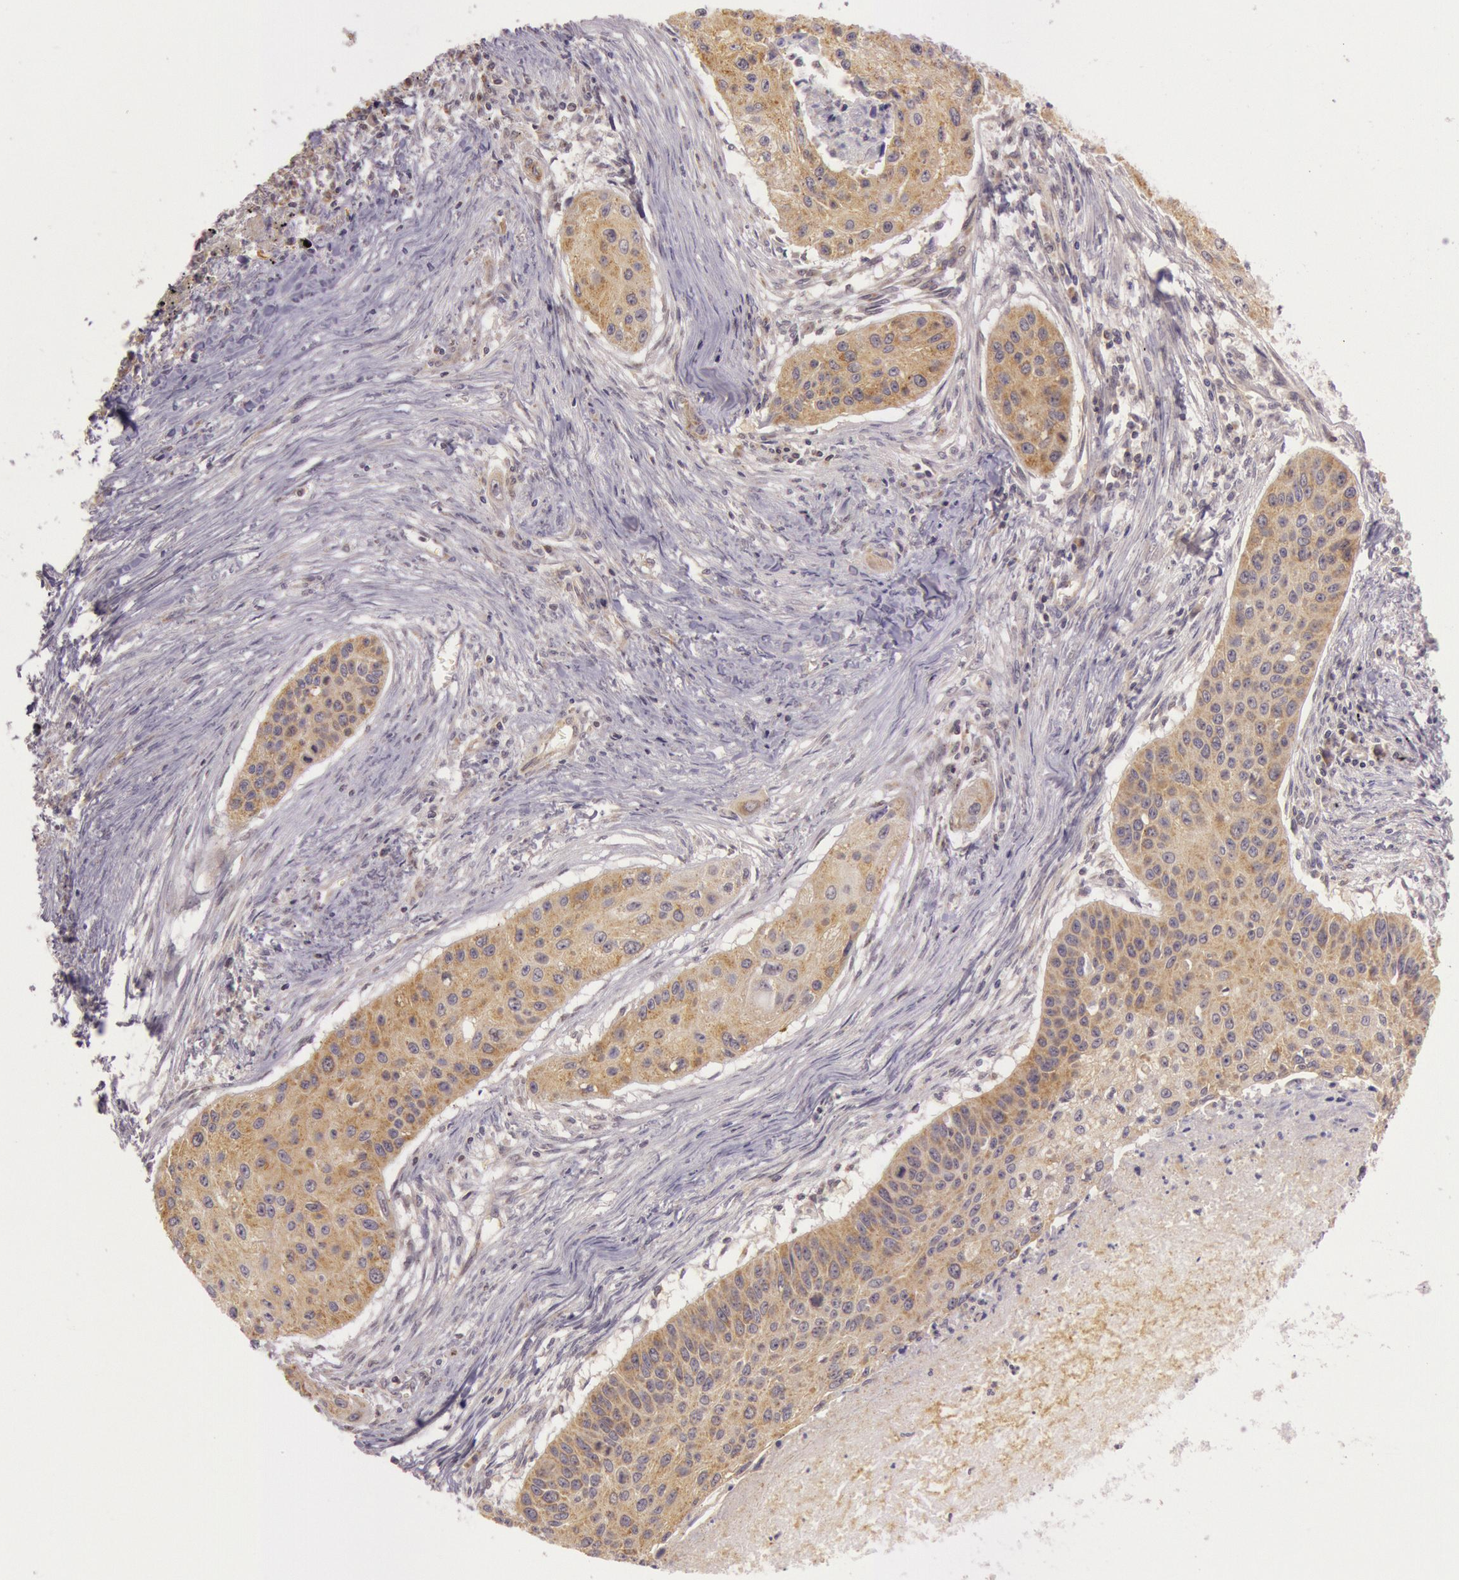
{"staining": {"intensity": "moderate", "quantity": ">75%", "location": "cytoplasmic/membranous"}, "tissue": "lung cancer", "cell_type": "Tumor cells", "image_type": "cancer", "snomed": [{"axis": "morphology", "description": "Squamous cell carcinoma, NOS"}, {"axis": "topography", "description": "Lung"}], "caption": "Lung squamous cell carcinoma stained with a protein marker displays moderate staining in tumor cells.", "gene": "CDK16", "patient": {"sex": "male", "age": 71}}